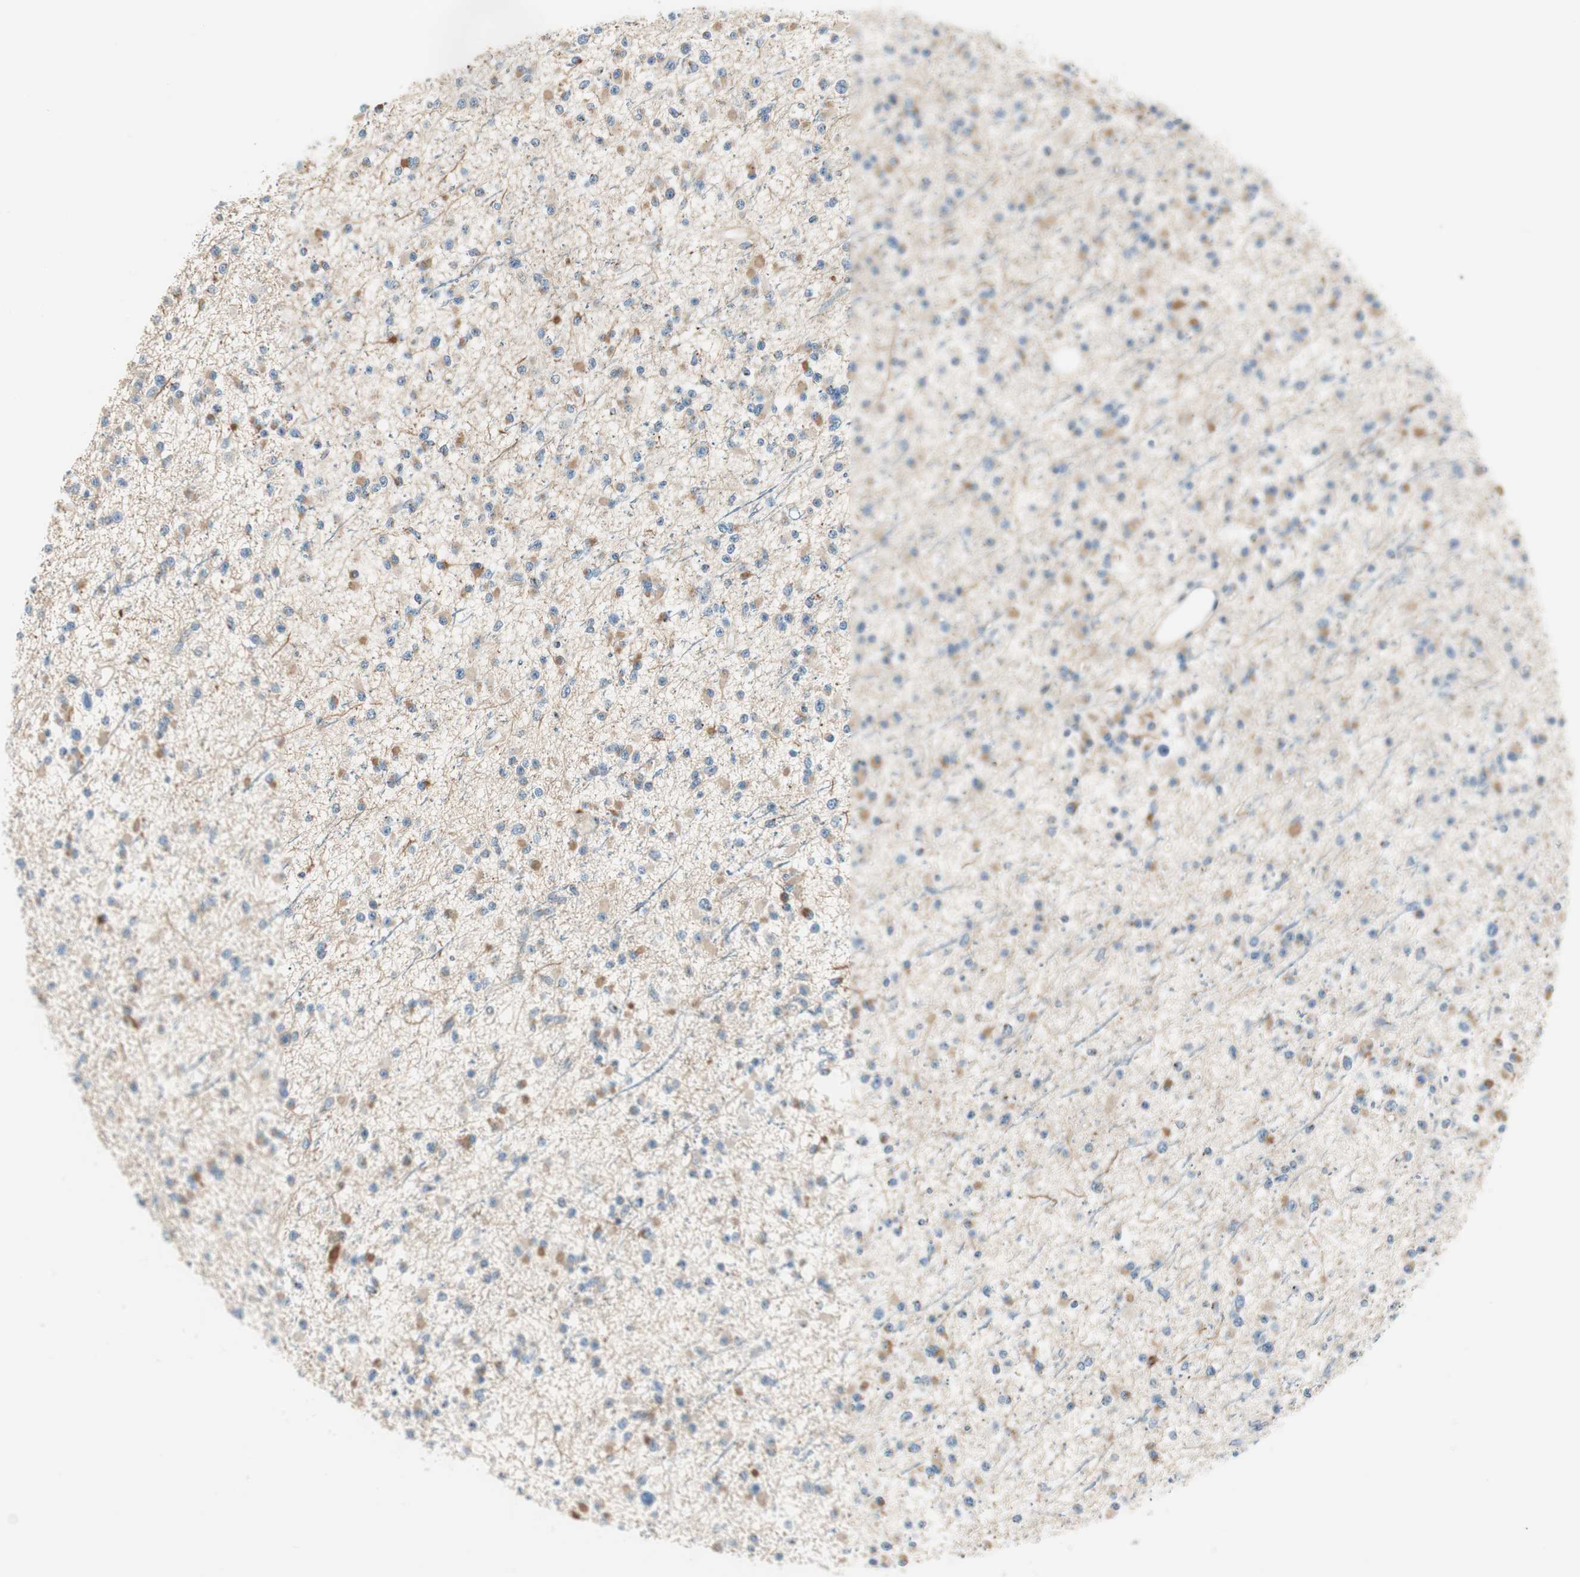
{"staining": {"intensity": "moderate", "quantity": "<25%", "location": "cytoplasmic/membranous"}, "tissue": "glioma", "cell_type": "Tumor cells", "image_type": "cancer", "snomed": [{"axis": "morphology", "description": "Glioma, malignant, Low grade"}, {"axis": "topography", "description": "Brain"}], "caption": "Protein expression analysis of human glioma reveals moderate cytoplasmic/membranous expression in about <25% of tumor cells. Using DAB (3,3'-diaminobenzidine) (brown) and hematoxylin (blue) stains, captured at high magnification using brightfield microscopy.", "gene": "TMF1", "patient": {"sex": "female", "age": 22}}